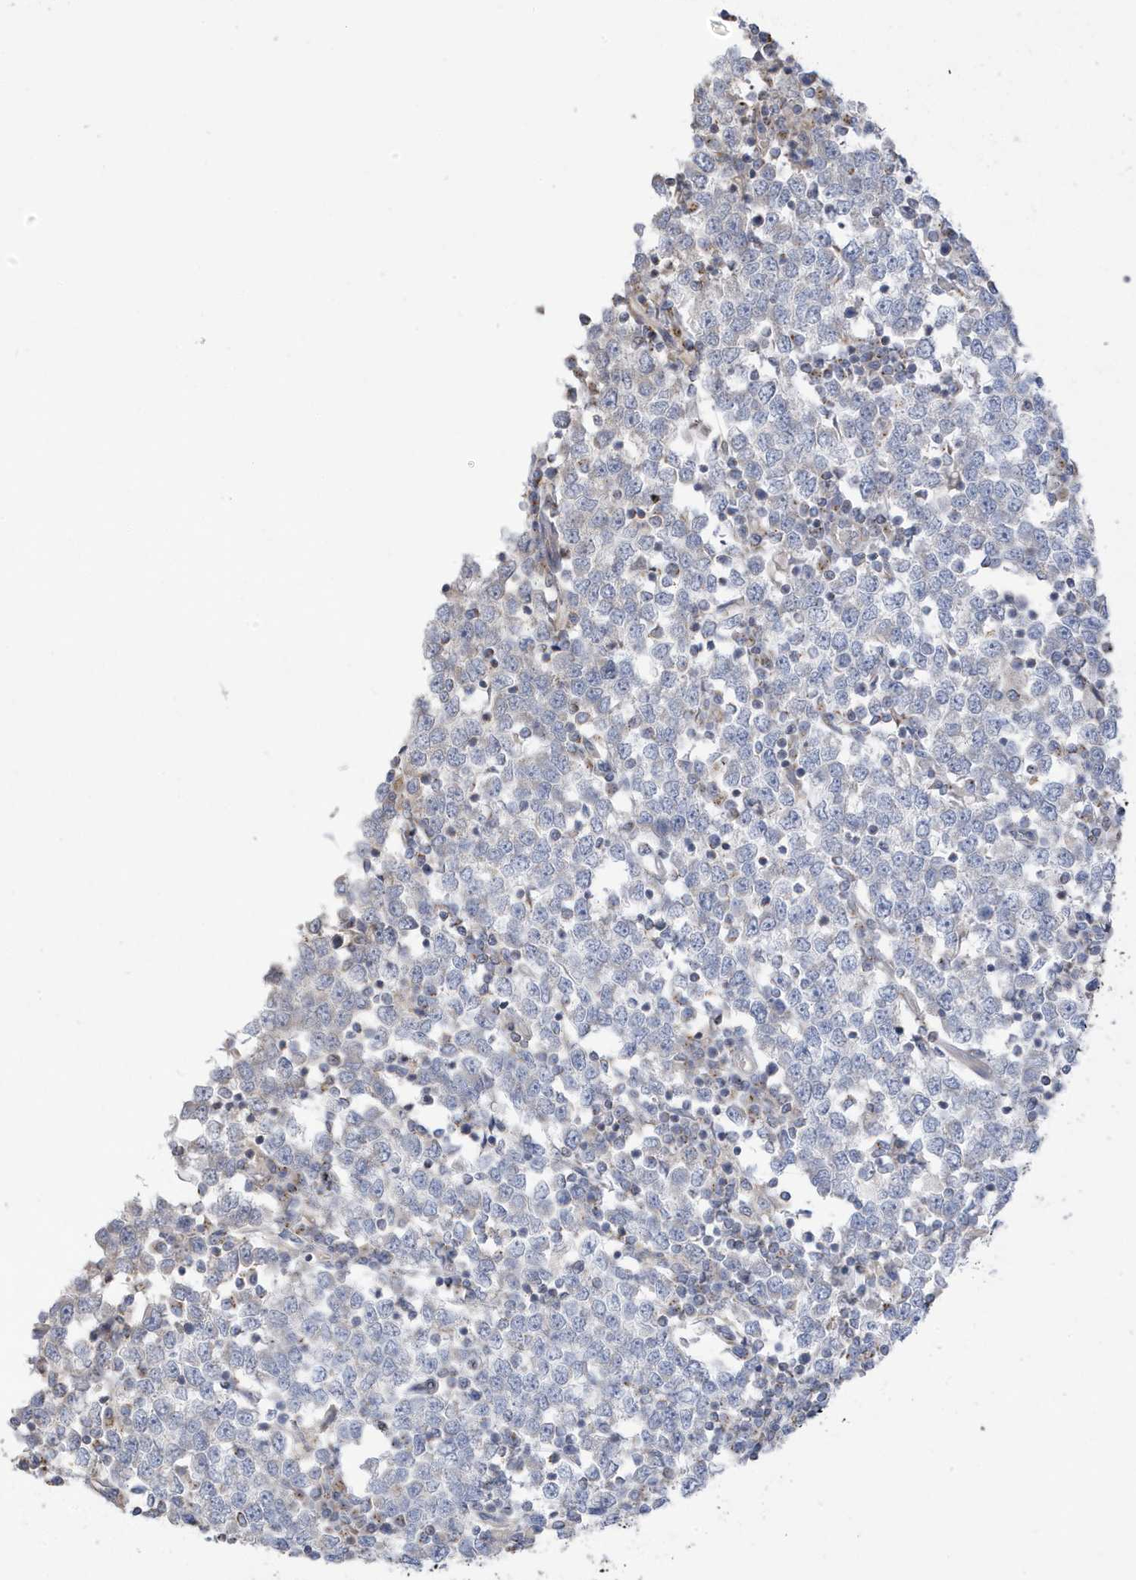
{"staining": {"intensity": "negative", "quantity": "none", "location": "none"}, "tissue": "testis cancer", "cell_type": "Tumor cells", "image_type": "cancer", "snomed": [{"axis": "morphology", "description": "Seminoma, NOS"}, {"axis": "topography", "description": "Testis"}], "caption": "Tumor cells are negative for protein expression in human testis seminoma.", "gene": "ATP13A5", "patient": {"sex": "male", "age": 65}}